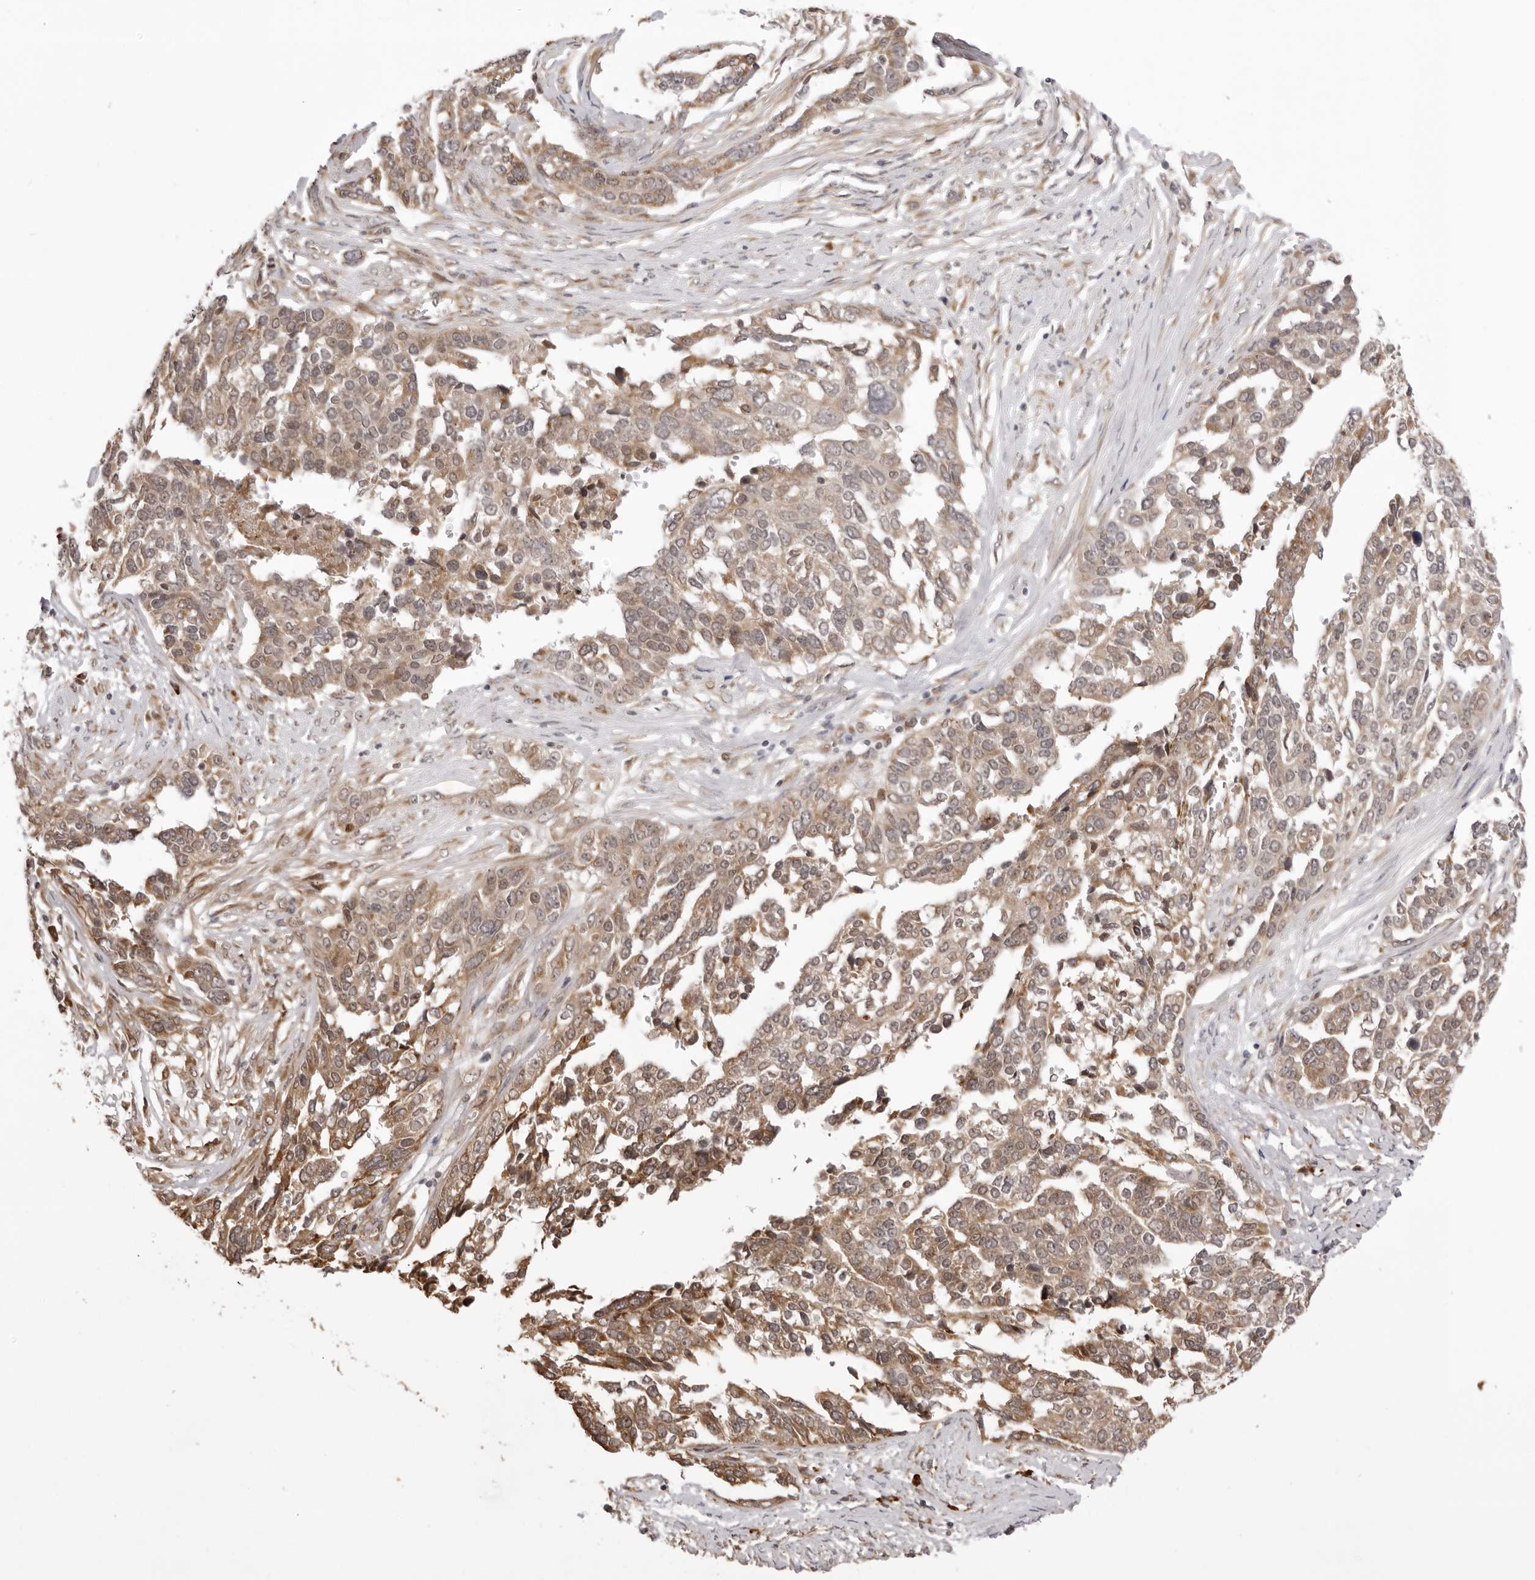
{"staining": {"intensity": "moderate", "quantity": ">75%", "location": "cytoplasmic/membranous"}, "tissue": "ovarian cancer", "cell_type": "Tumor cells", "image_type": "cancer", "snomed": [{"axis": "morphology", "description": "Cystadenocarcinoma, serous, NOS"}, {"axis": "topography", "description": "Ovary"}], "caption": "IHC (DAB) staining of ovarian serous cystadenocarcinoma demonstrates moderate cytoplasmic/membranous protein staining in about >75% of tumor cells. The protein of interest is shown in brown color, while the nuclei are stained blue.", "gene": "ZC3H11A", "patient": {"sex": "female", "age": 44}}